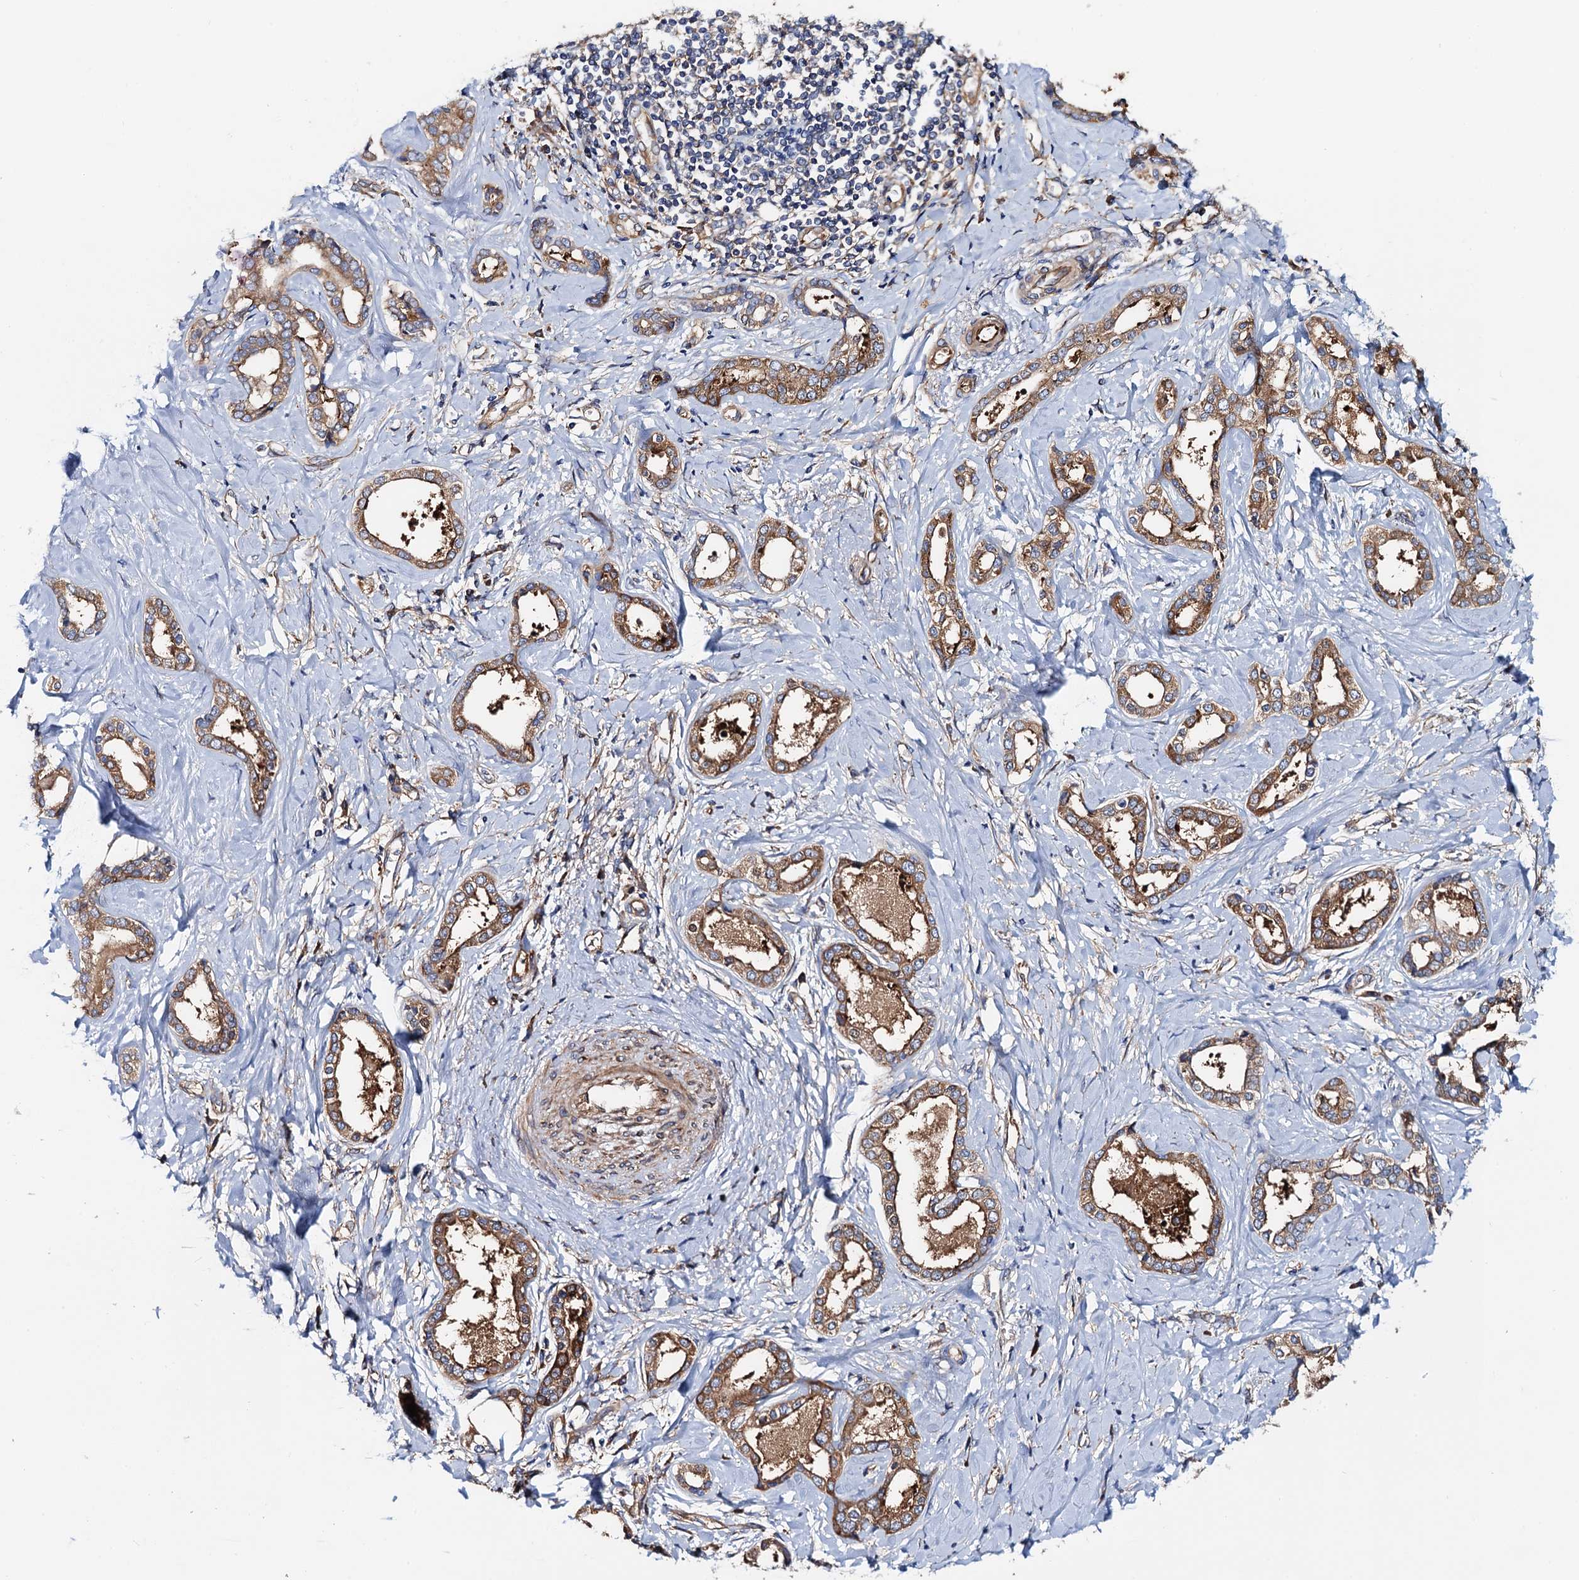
{"staining": {"intensity": "moderate", "quantity": ">75%", "location": "cytoplasmic/membranous"}, "tissue": "liver cancer", "cell_type": "Tumor cells", "image_type": "cancer", "snomed": [{"axis": "morphology", "description": "Cholangiocarcinoma"}, {"axis": "topography", "description": "Liver"}], "caption": "A medium amount of moderate cytoplasmic/membranous positivity is present in approximately >75% of tumor cells in liver cholangiocarcinoma tissue.", "gene": "MRPL48", "patient": {"sex": "female", "age": 77}}